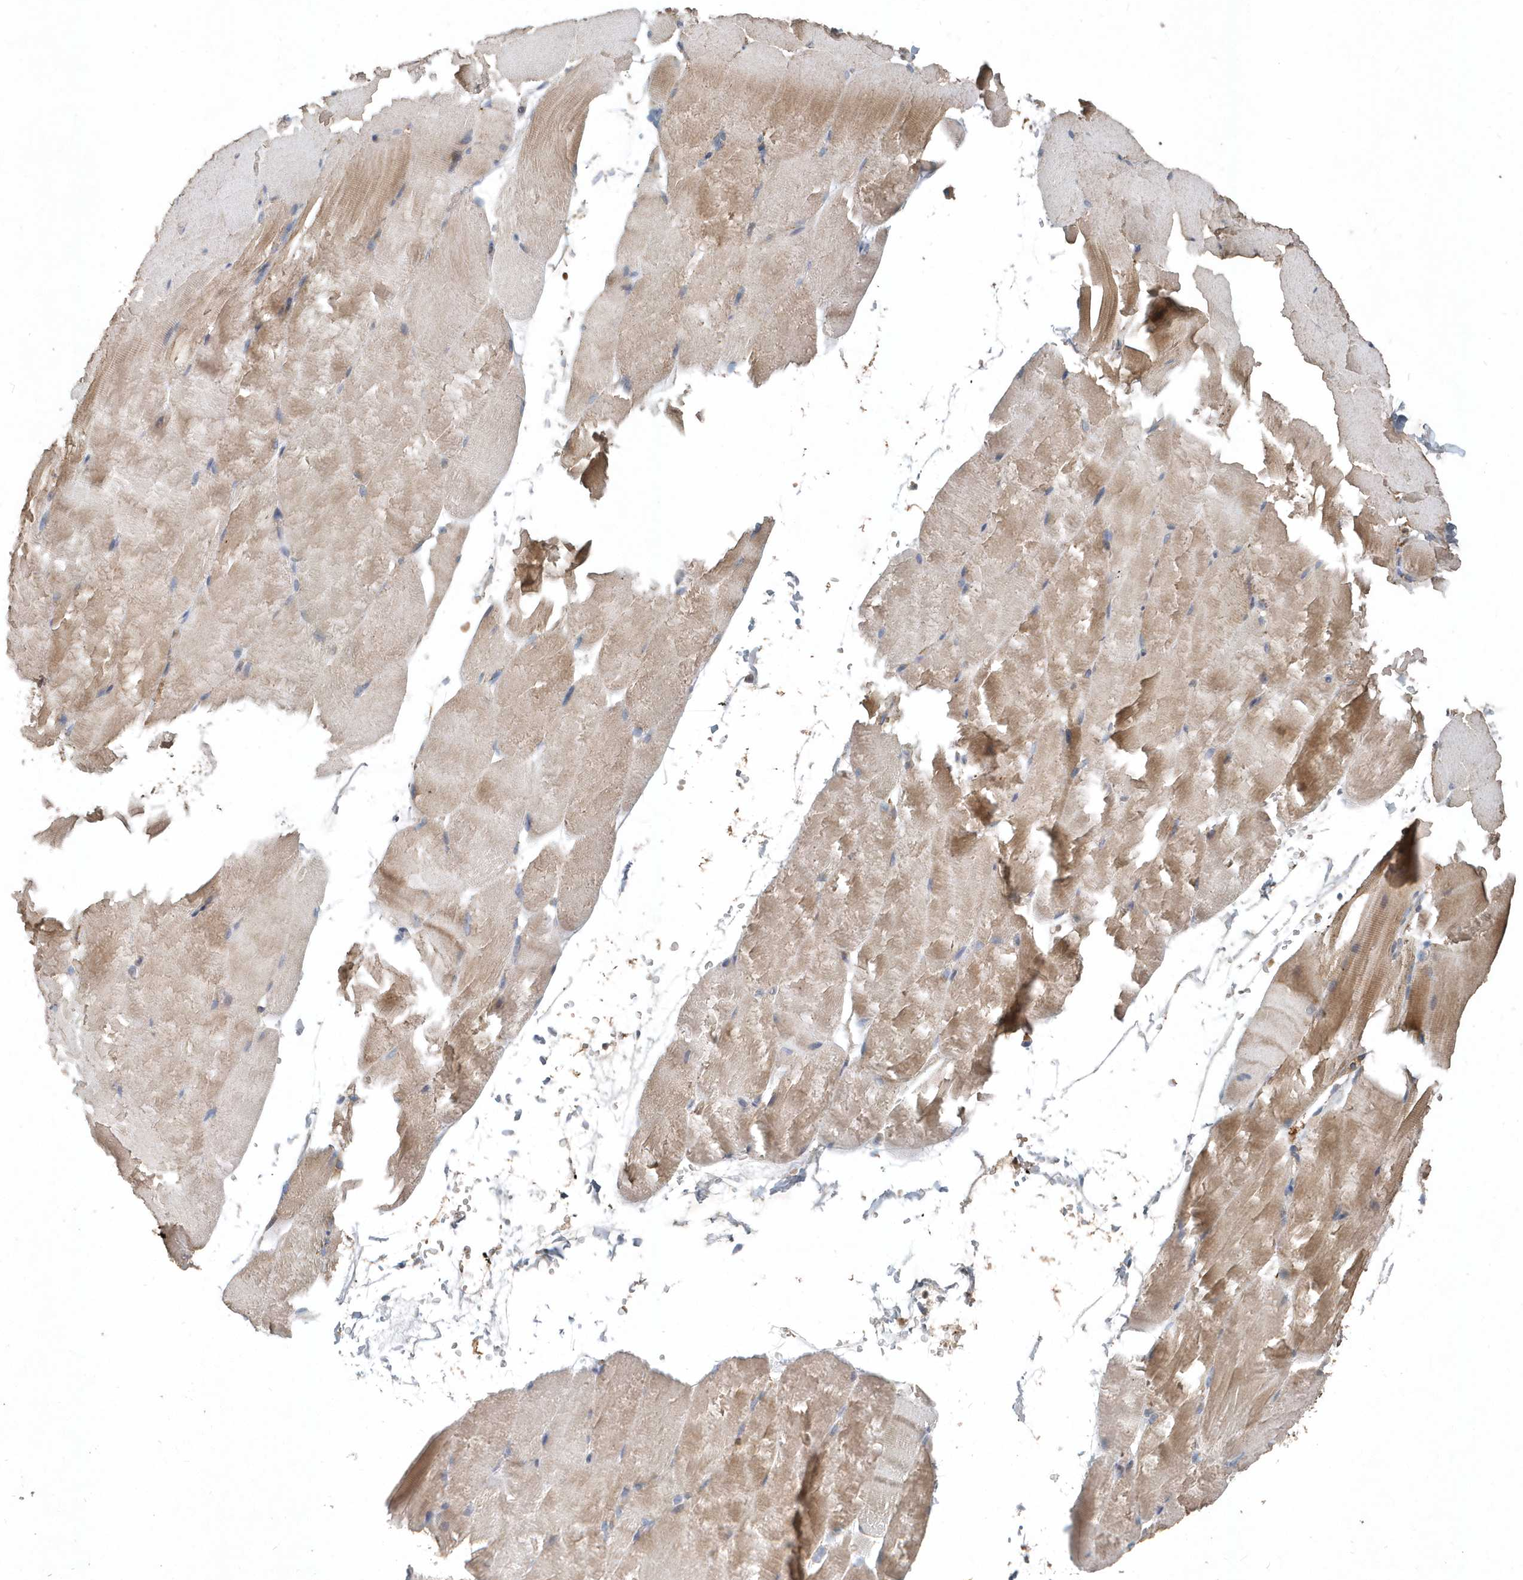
{"staining": {"intensity": "weak", "quantity": "25%-75%", "location": "cytoplasmic/membranous"}, "tissue": "skeletal muscle", "cell_type": "Myocytes", "image_type": "normal", "snomed": [{"axis": "morphology", "description": "Normal tissue, NOS"}, {"axis": "topography", "description": "Skeletal muscle"}, {"axis": "topography", "description": "Parathyroid gland"}], "caption": "Immunohistochemistry histopathology image of unremarkable skeletal muscle: skeletal muscle stained using IHC demonstrates low levels of weak protein expression localized specifically in the cytoplasmic/membranous of myocytes, appearing as a cytoplasmic/membranous brown color.", "gene": "SCFD2", "patient": {"sex": "female", "age": 37}}